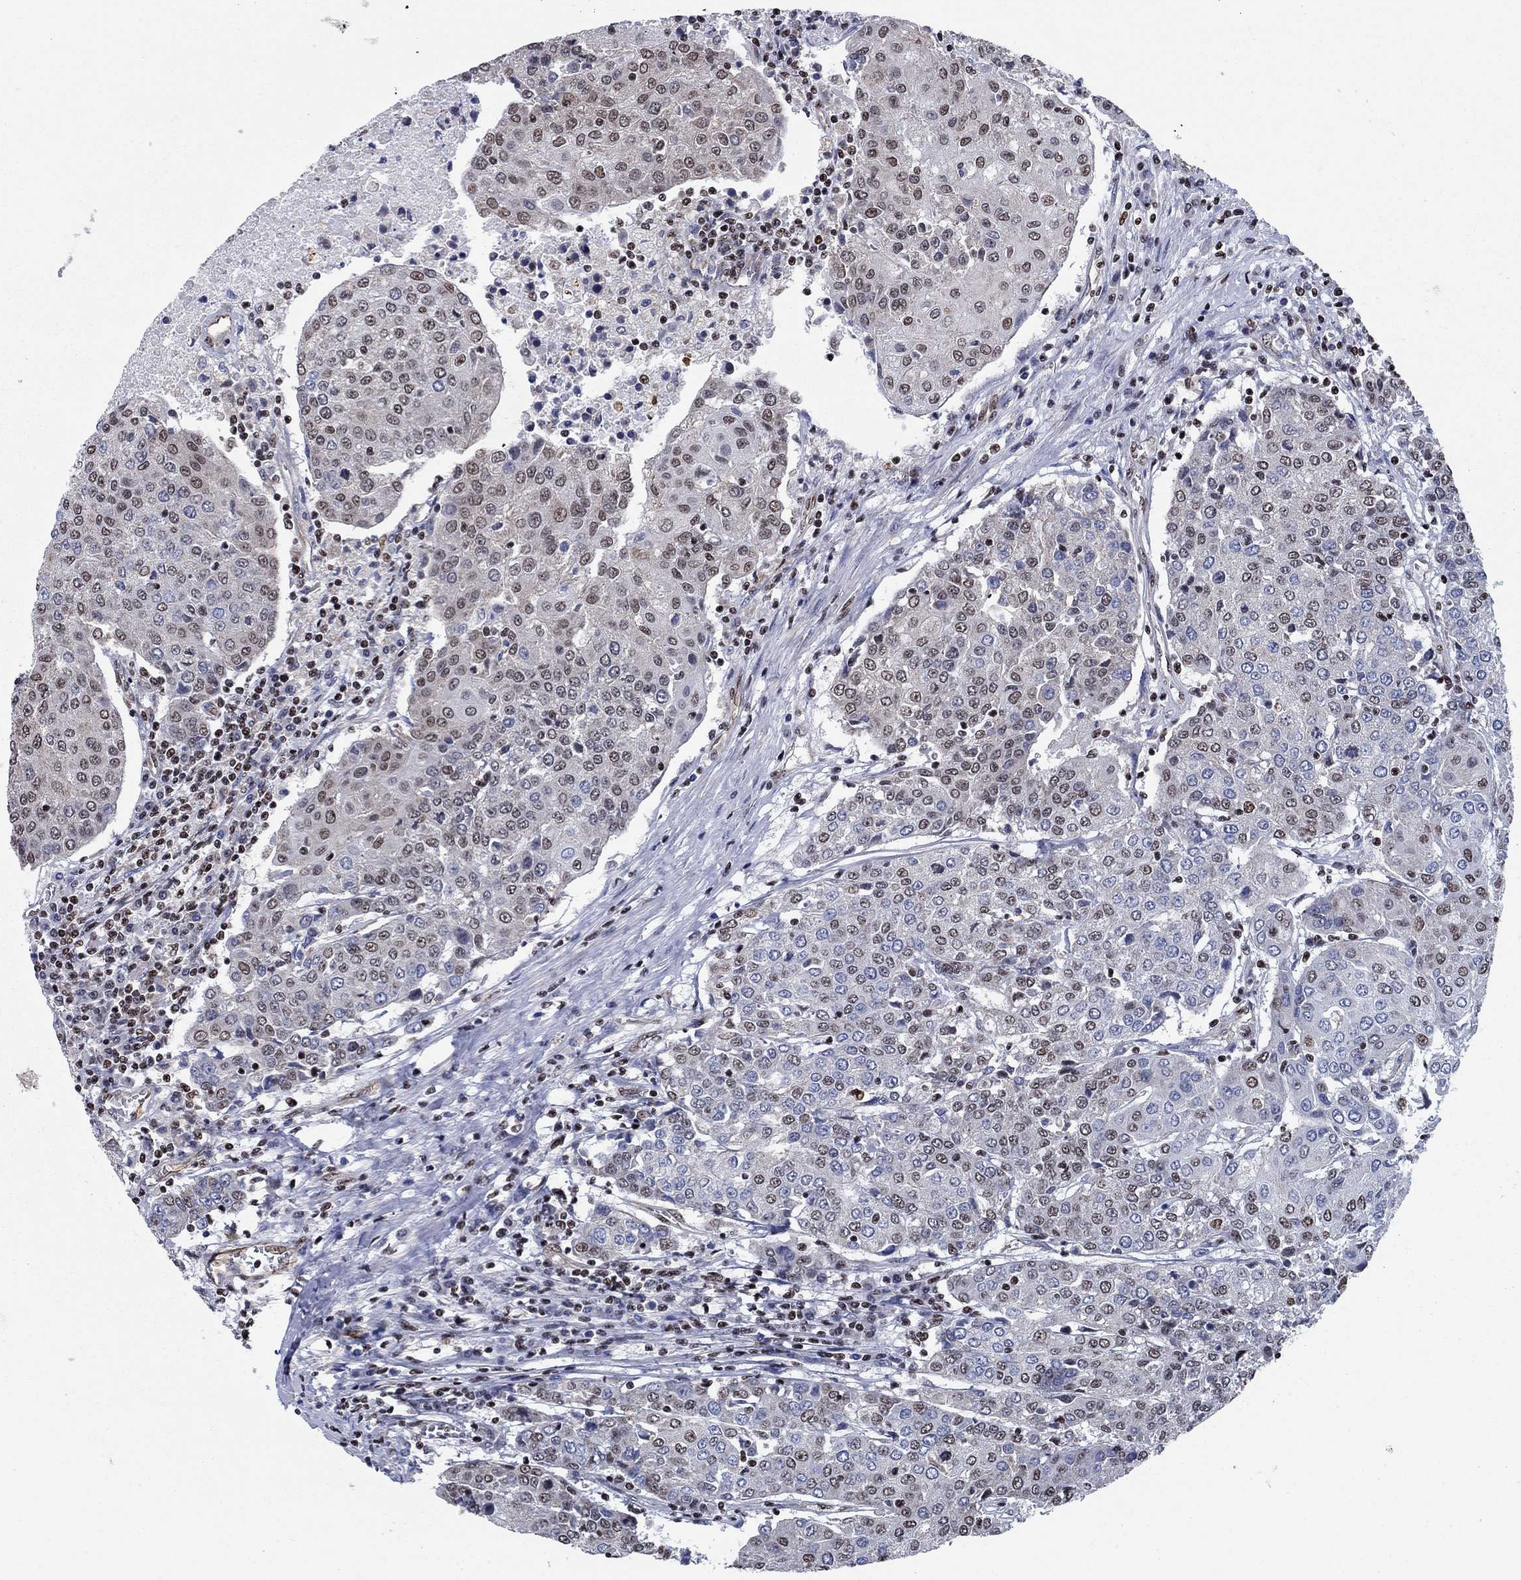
{"staining": {"intensity": "moderate", "quantity": "<25%", "location": "nuclear"}, "tissue": "urothelial cancer", "cell_type": "Tumor cells", "image_type": "cancer", "snomed": [{"axis": "morphology", "description": "Urothelial carcinoma, High grade"}, {"axis": "topography", "description": "Urinary bladder"}], "caption": "Moderate nuclear staining is present in about <25% of tumor cells in high-grade urothelial carcinoma.", "gene": "N4BP2", "patient": {"sex": "female", "age": 85}}